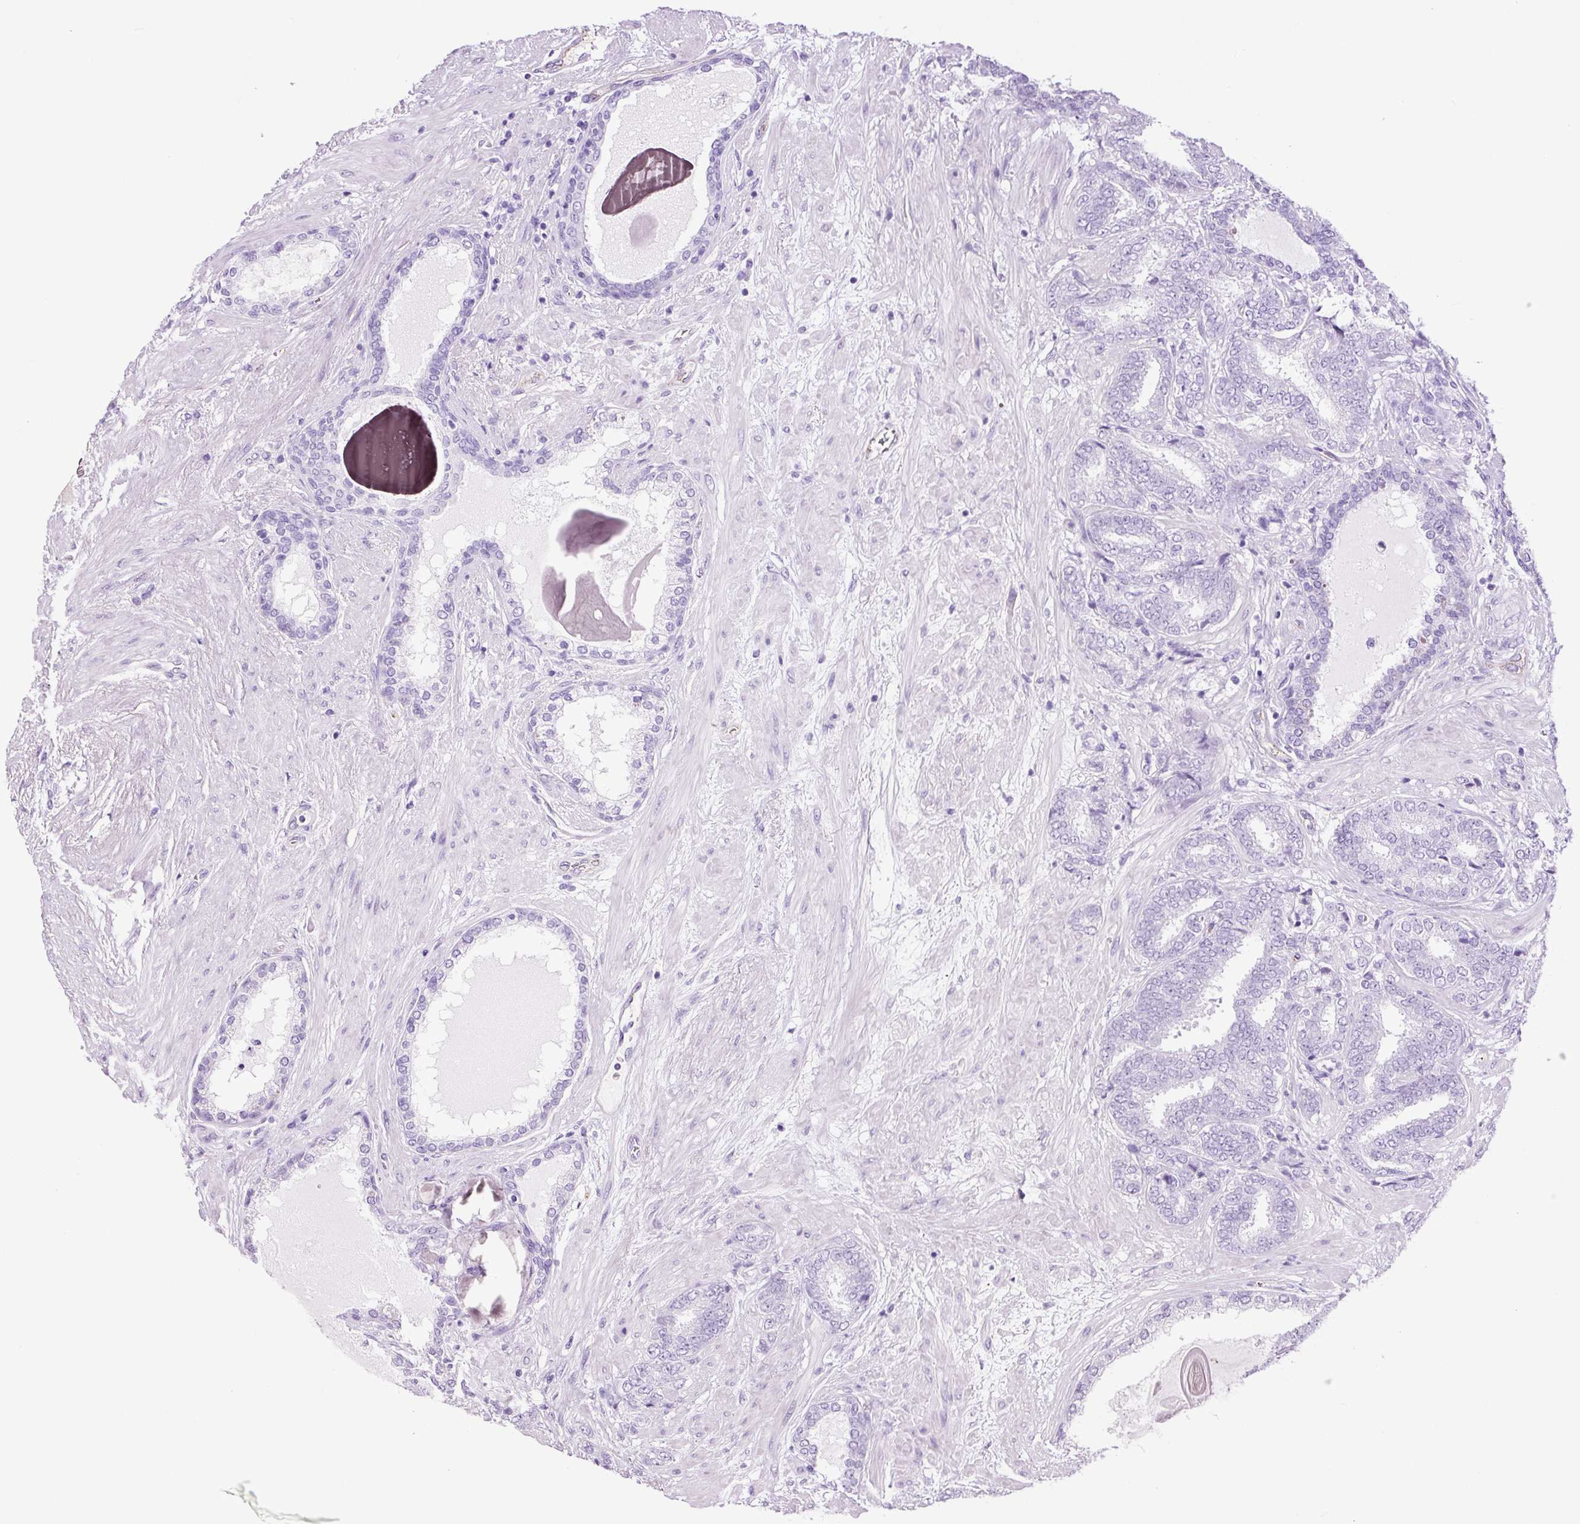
{"staining": {"intensity": "negative", "quantity": "none", "location": "none"}, "tissue": "prostate cancer", "cell_type": "Tumor cells", "image_type": "cancer", "snomed": [{"axis": "morphology", "description": "Adenocarcinoma, High grade"}, {"axis": "topography", "description": "Prostate"}], "caption": "Immunohistochemistry (IHC) of human high-grade adenocarcinoma (prostate) displays no expression in tumor cells.", "gene": "ADSS1", "patient": {"sex": "male", "age": 72}}